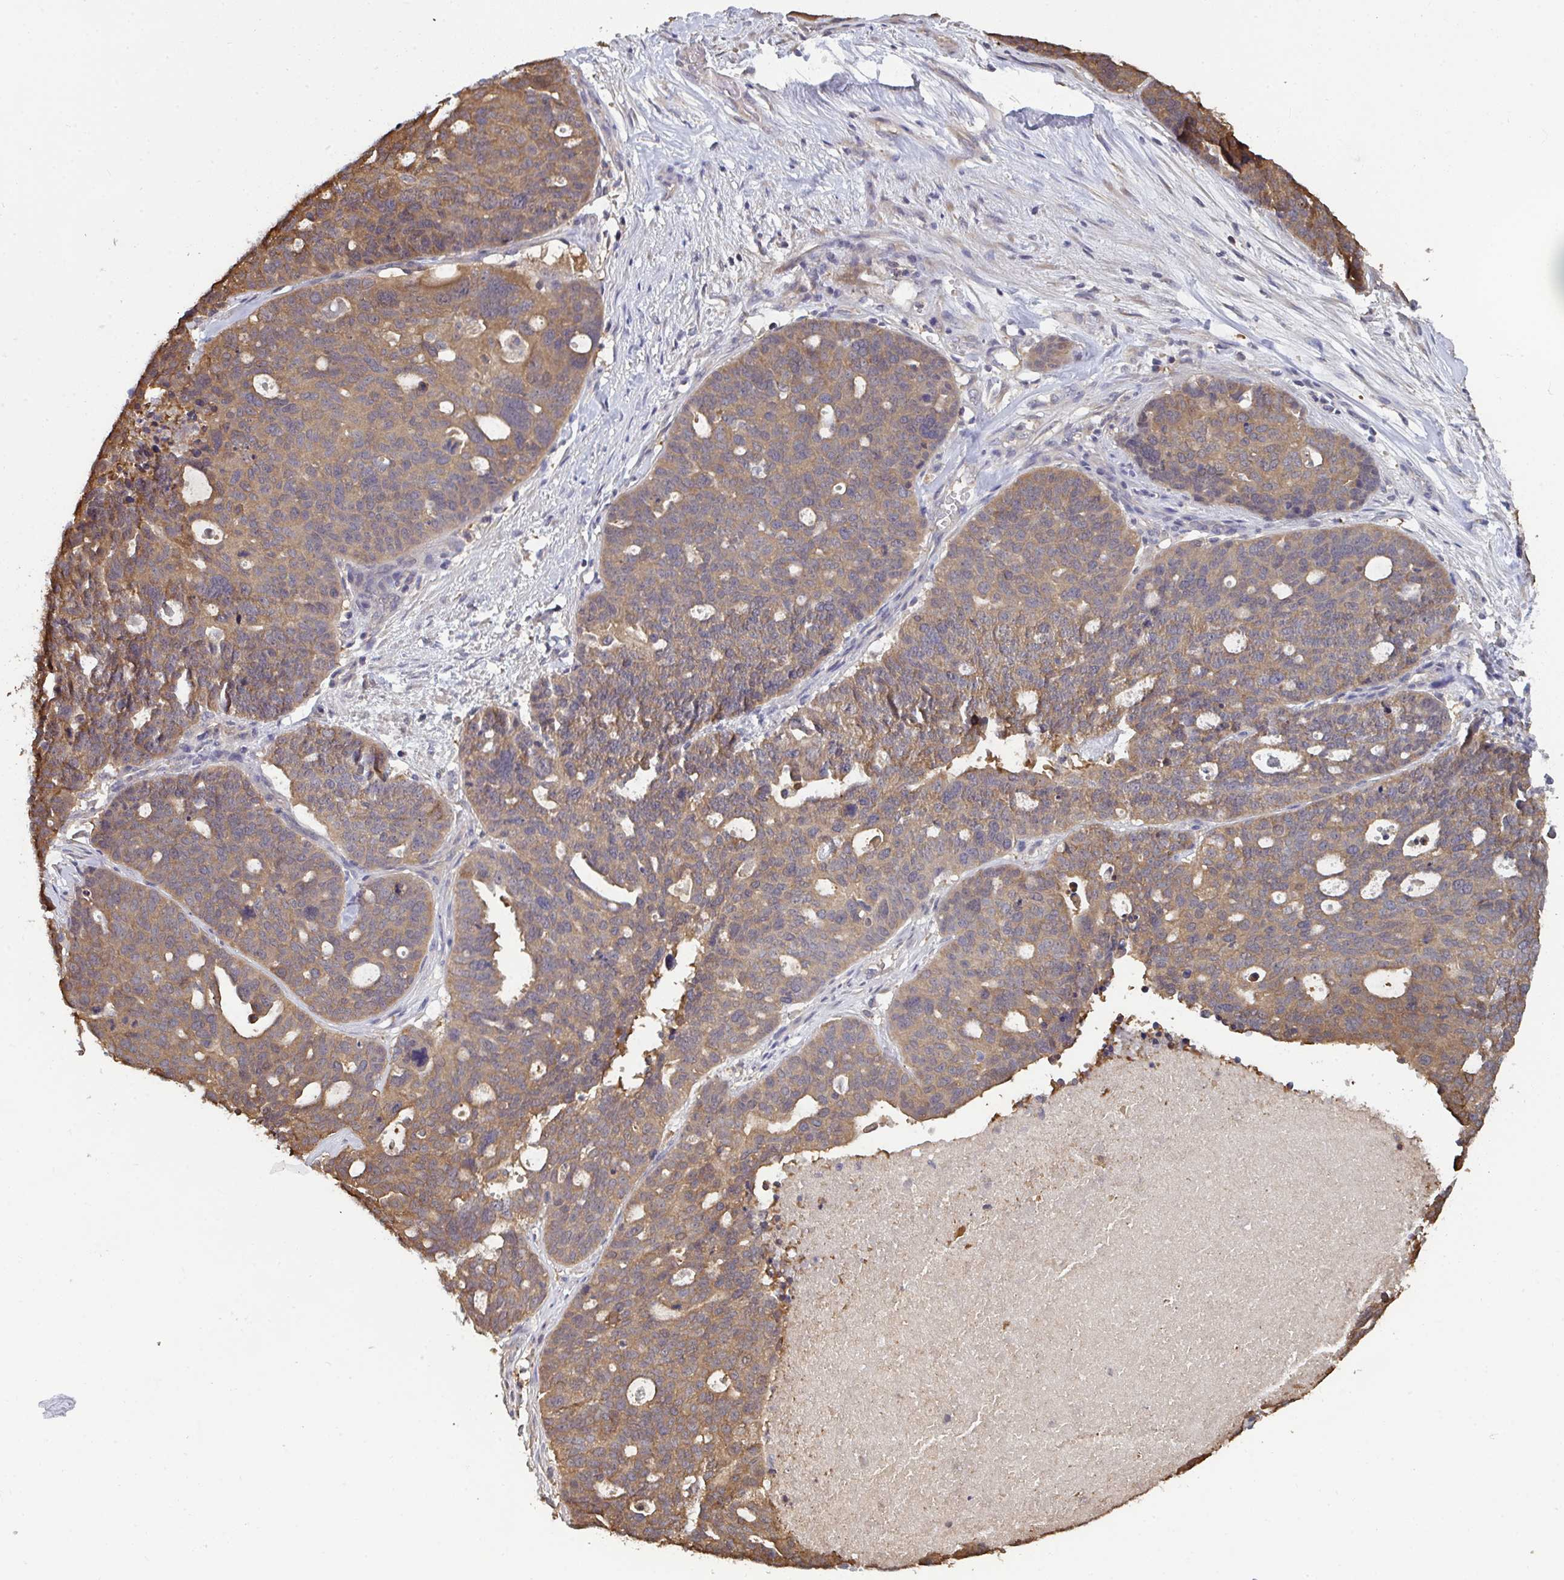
{"staining": {"intensity": "moderate", "quantity": ">75%", "location": "cytoplasmic/membranous"}, "tissue": "ovarian cancer", "cell_type": "Tumor cells", "image_type": "cancer", "snomed": [{"axis": "morphology", "description": "Cystadenocarcinoma, serous, NOS"}, {"axis": "topography", "description": "Ovary"}], "caption": "DAB (3,3'-diaminobenzidine) immunohistochemical staining of serous cystadenocarcinoma (ovarian) demonstrates moderate cytoplasmic/membranous protein staining in about >75% of tumor cells.", "gene": "TTC9C", "patient": {"sex": "female", "age": 59}}